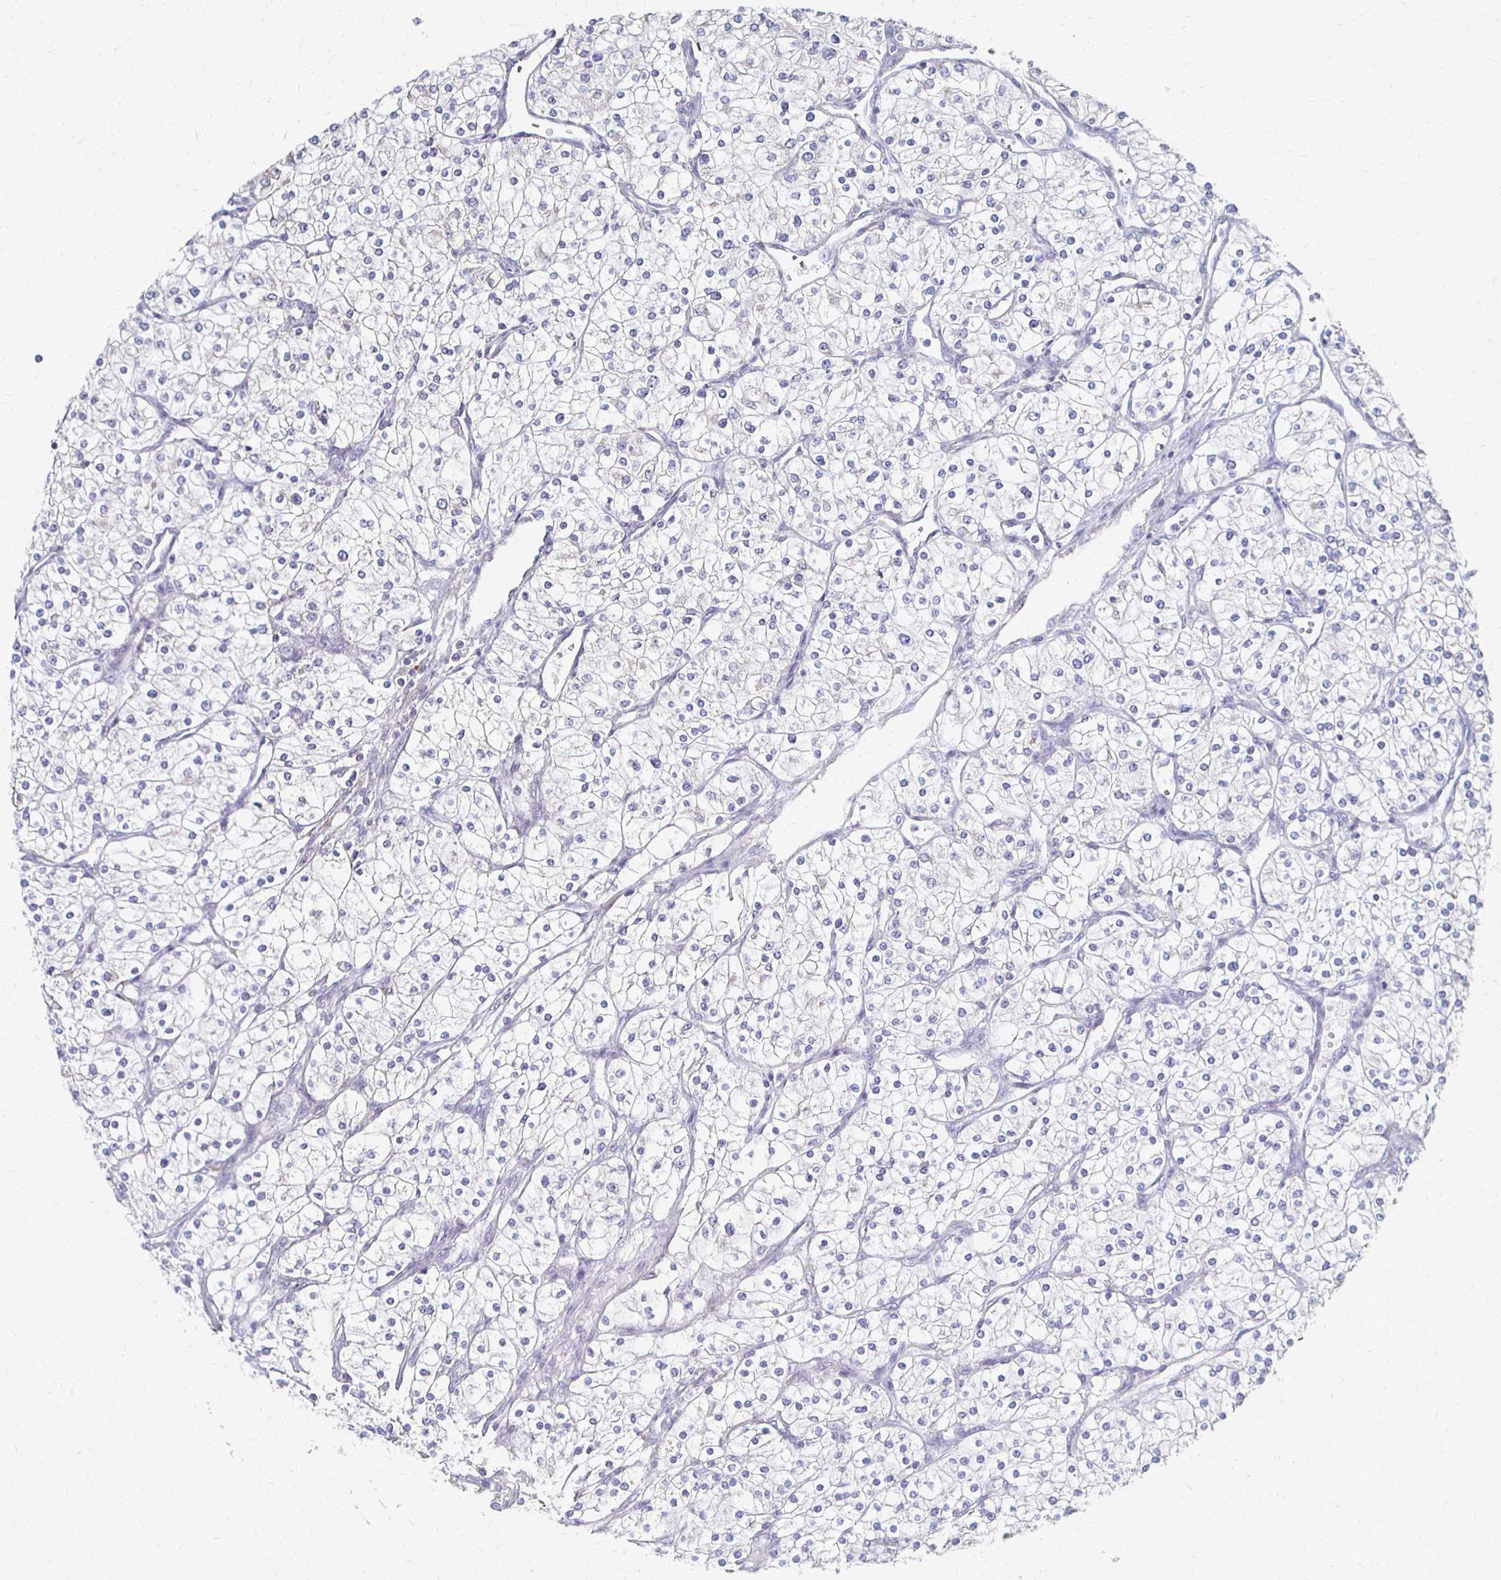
{"staining": {"intensity": "negative", "quantity": "none", "location": "none"}, "tissue": "renal cancer", "cell_type": "Tumor cells", "image_type": "cancer", "snomed": [{"axis": "morphology", "description": "Adenocarcinoma, NOS"}, {"axis": "topography", "description": "Kidney"}], "caption": "The immunohistochemistry (IHC) image has no significant positivity in tumor cells of renal cancer (adenocarcinoma) tissue.", "gene": "ATP1A3", "patient": {"sex": "male", "age": 80}}